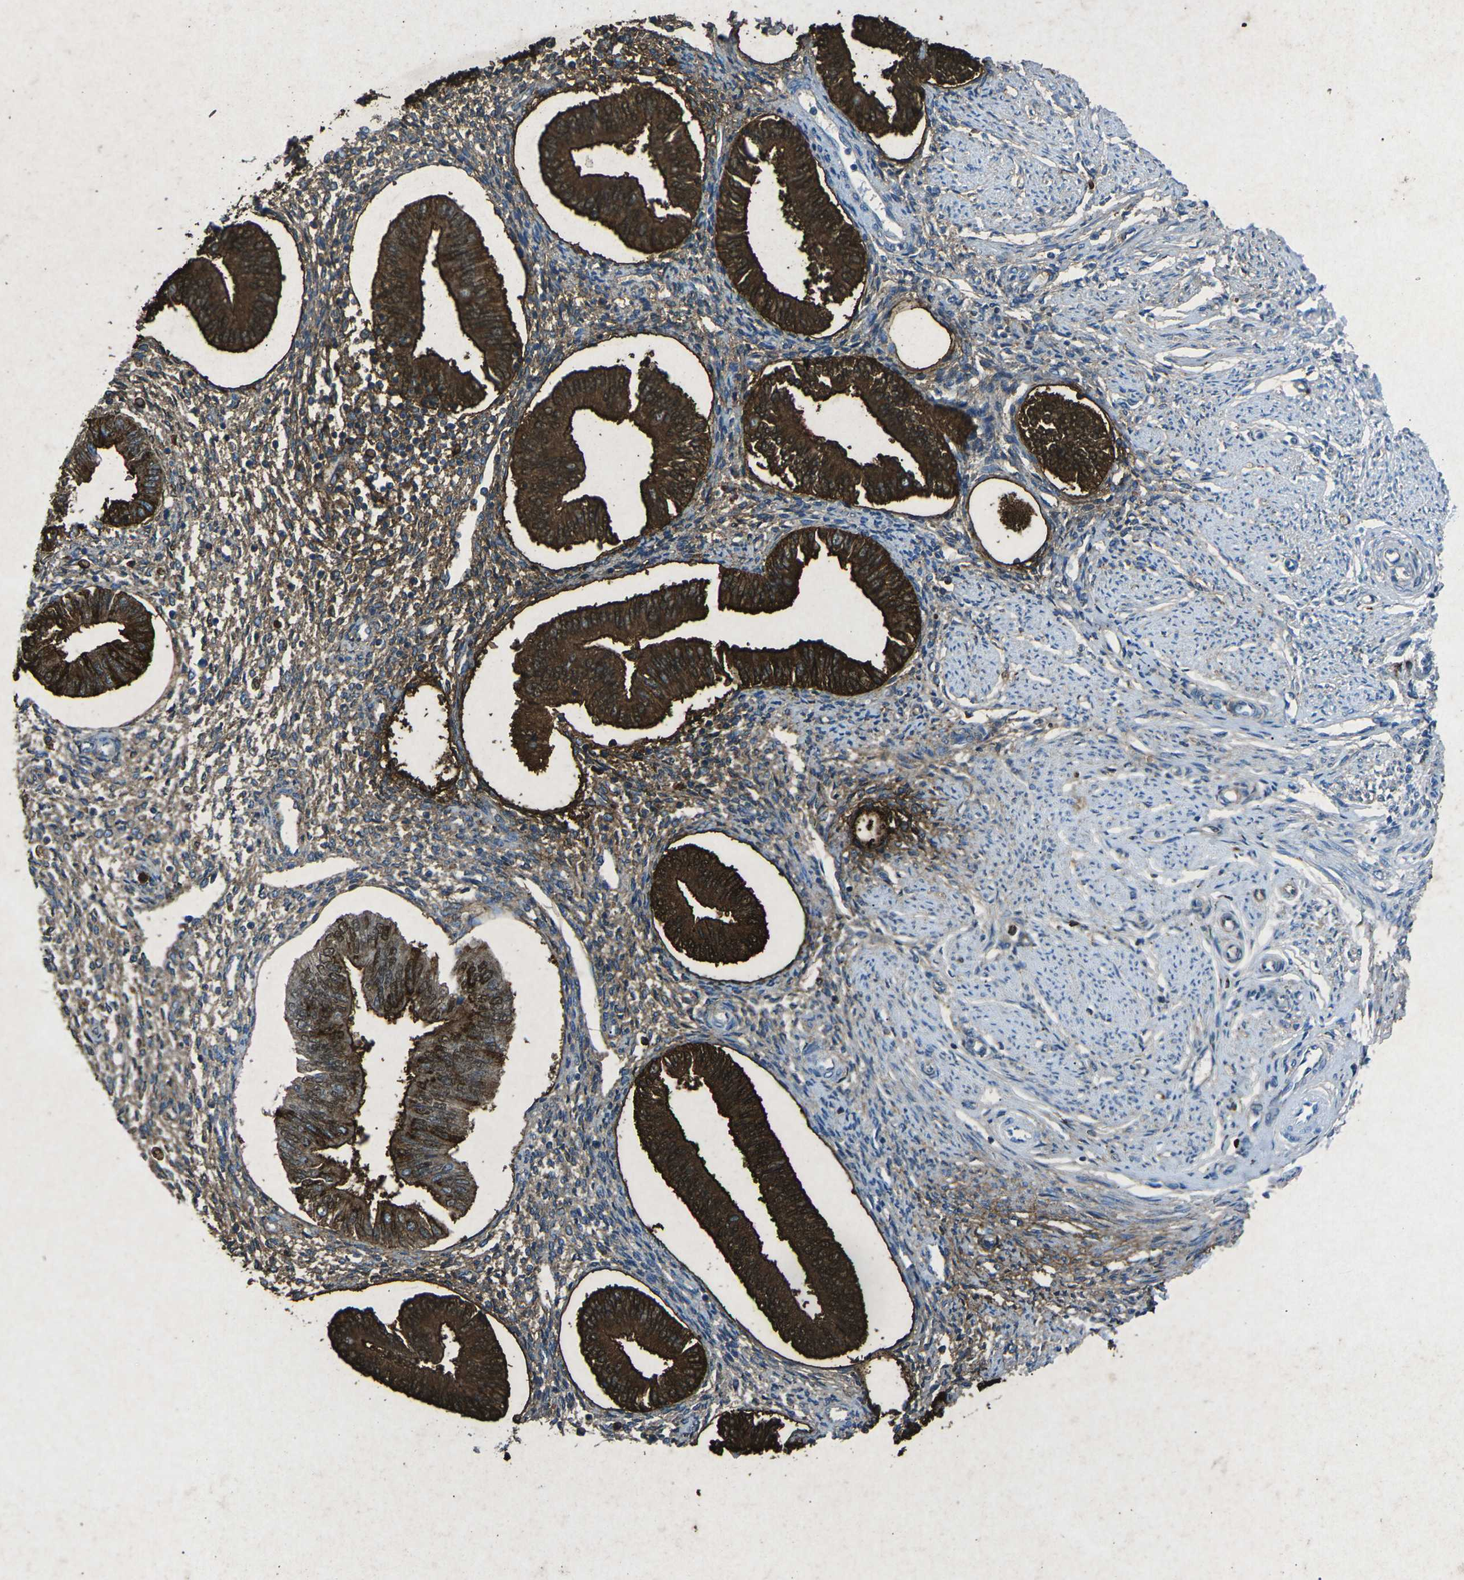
{"staining": {"intensity": "moderate", "quantity": "25%-75%", "location": "cytoplasmic/membranous"}, "tissue": "endometrium", "cell_type": "Cells in endometrial stroma", "image_type": "normal", "snomed": [{"axis": "morphology", "description": "Normal tissue, NOS"}, {"axis": "topography", "description": "Endometrium"}], "caption": "The micrograph exhibits a brown stain indicating the presence of a protein in the cytoplasmic/membranous of cells in endometrial stroma in endometrium. Nuclei are stained in blue.", "gene": "CTAGE1", "patient": {"sex": "female", "age": 50}}